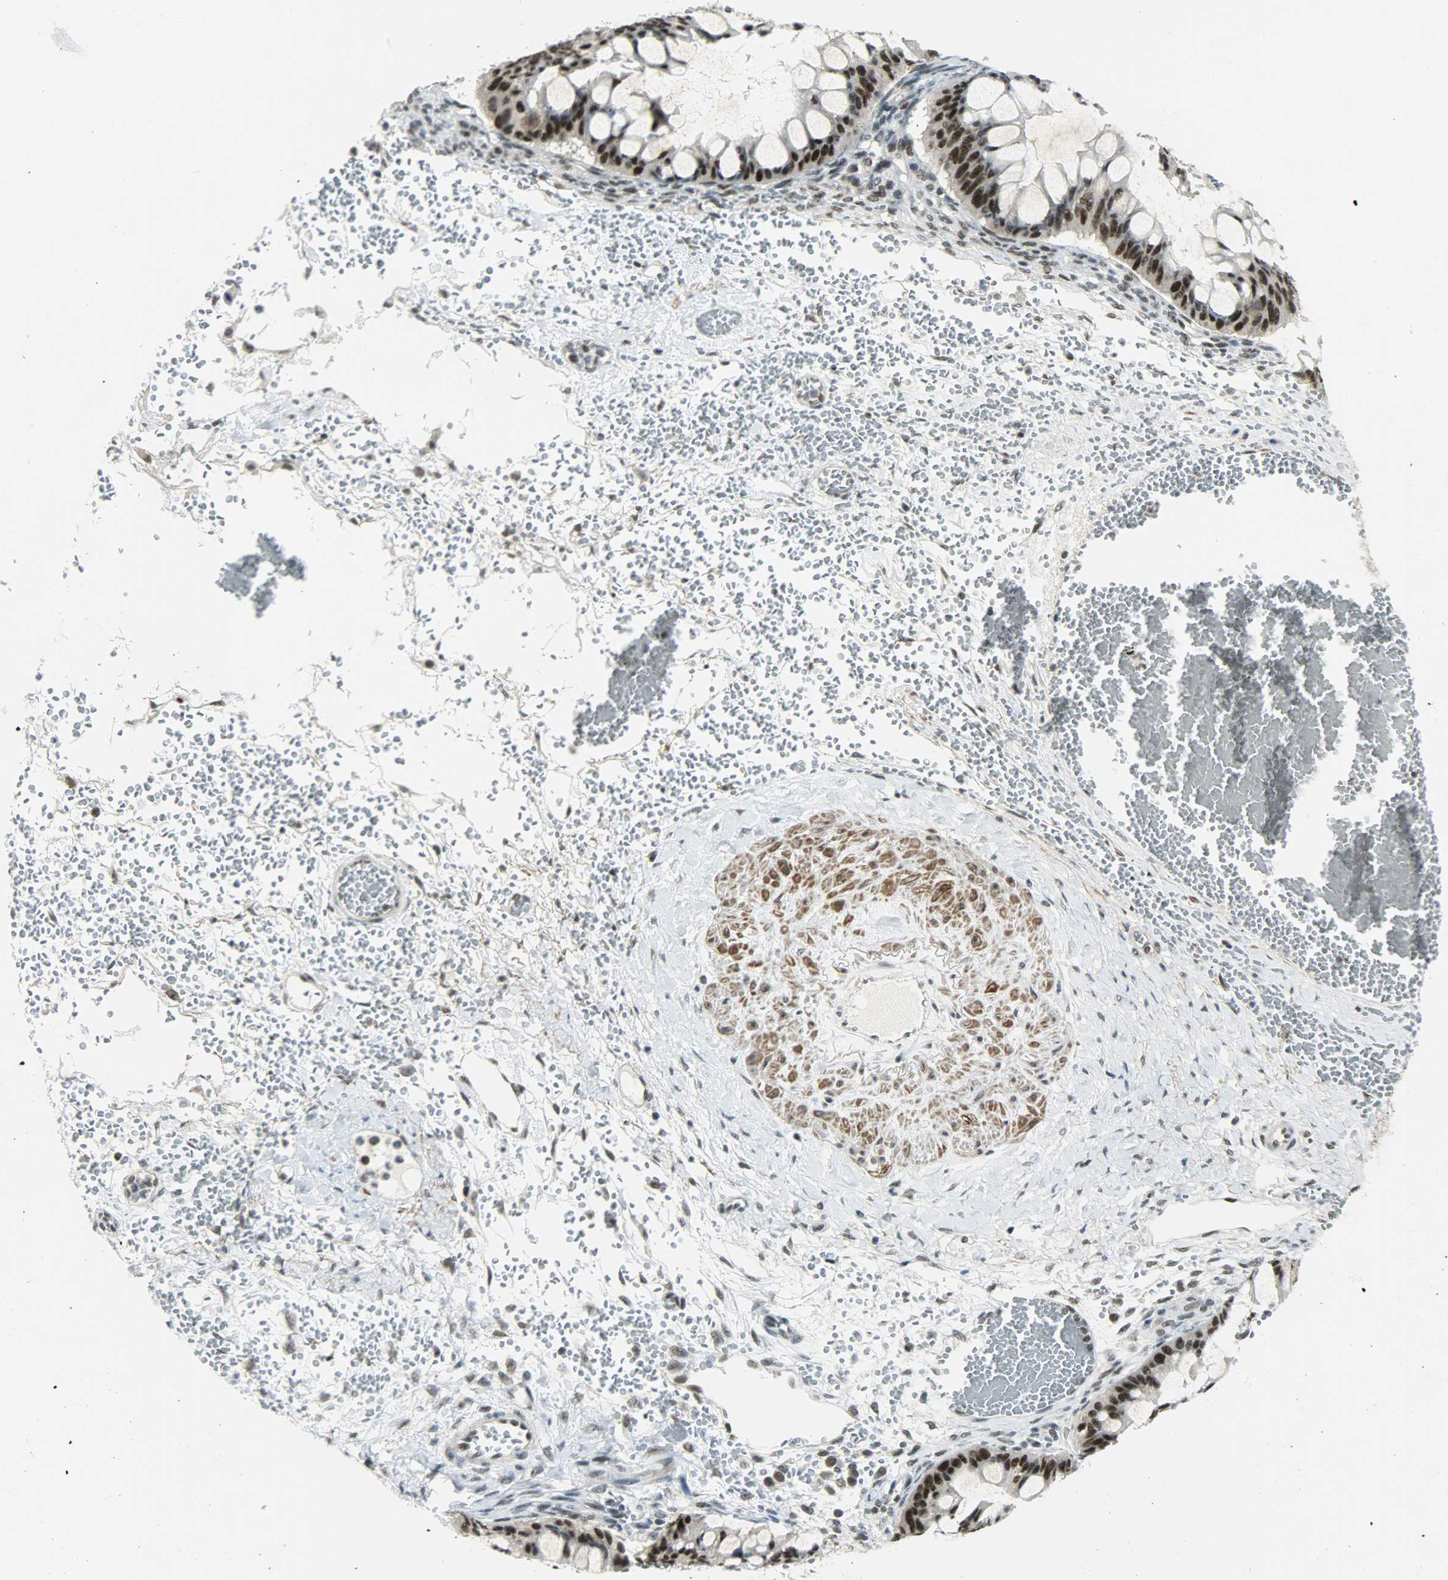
{"staining": {"intensity": "strong", "quantity": ">75%", "location": "nuclear"}, "tissue": "ovarian cancer", "cell_type": "Tumor cells", "image_type": "cancer", "snomed": [{"axis": "morphology", "description": "Cystadenocarcinoma, mucinous, NOS"}, {"axis": "topography", "description": "Ovary"}], "caption": "Ovarian mucinous cystadenocarcinoma was stained to show a protein in brown. There is high levels of strong nuclear staining in approximately >75% of tumor cells.", "gene": "SUGP1", "patient": {"sex": "female", "age": 73}}